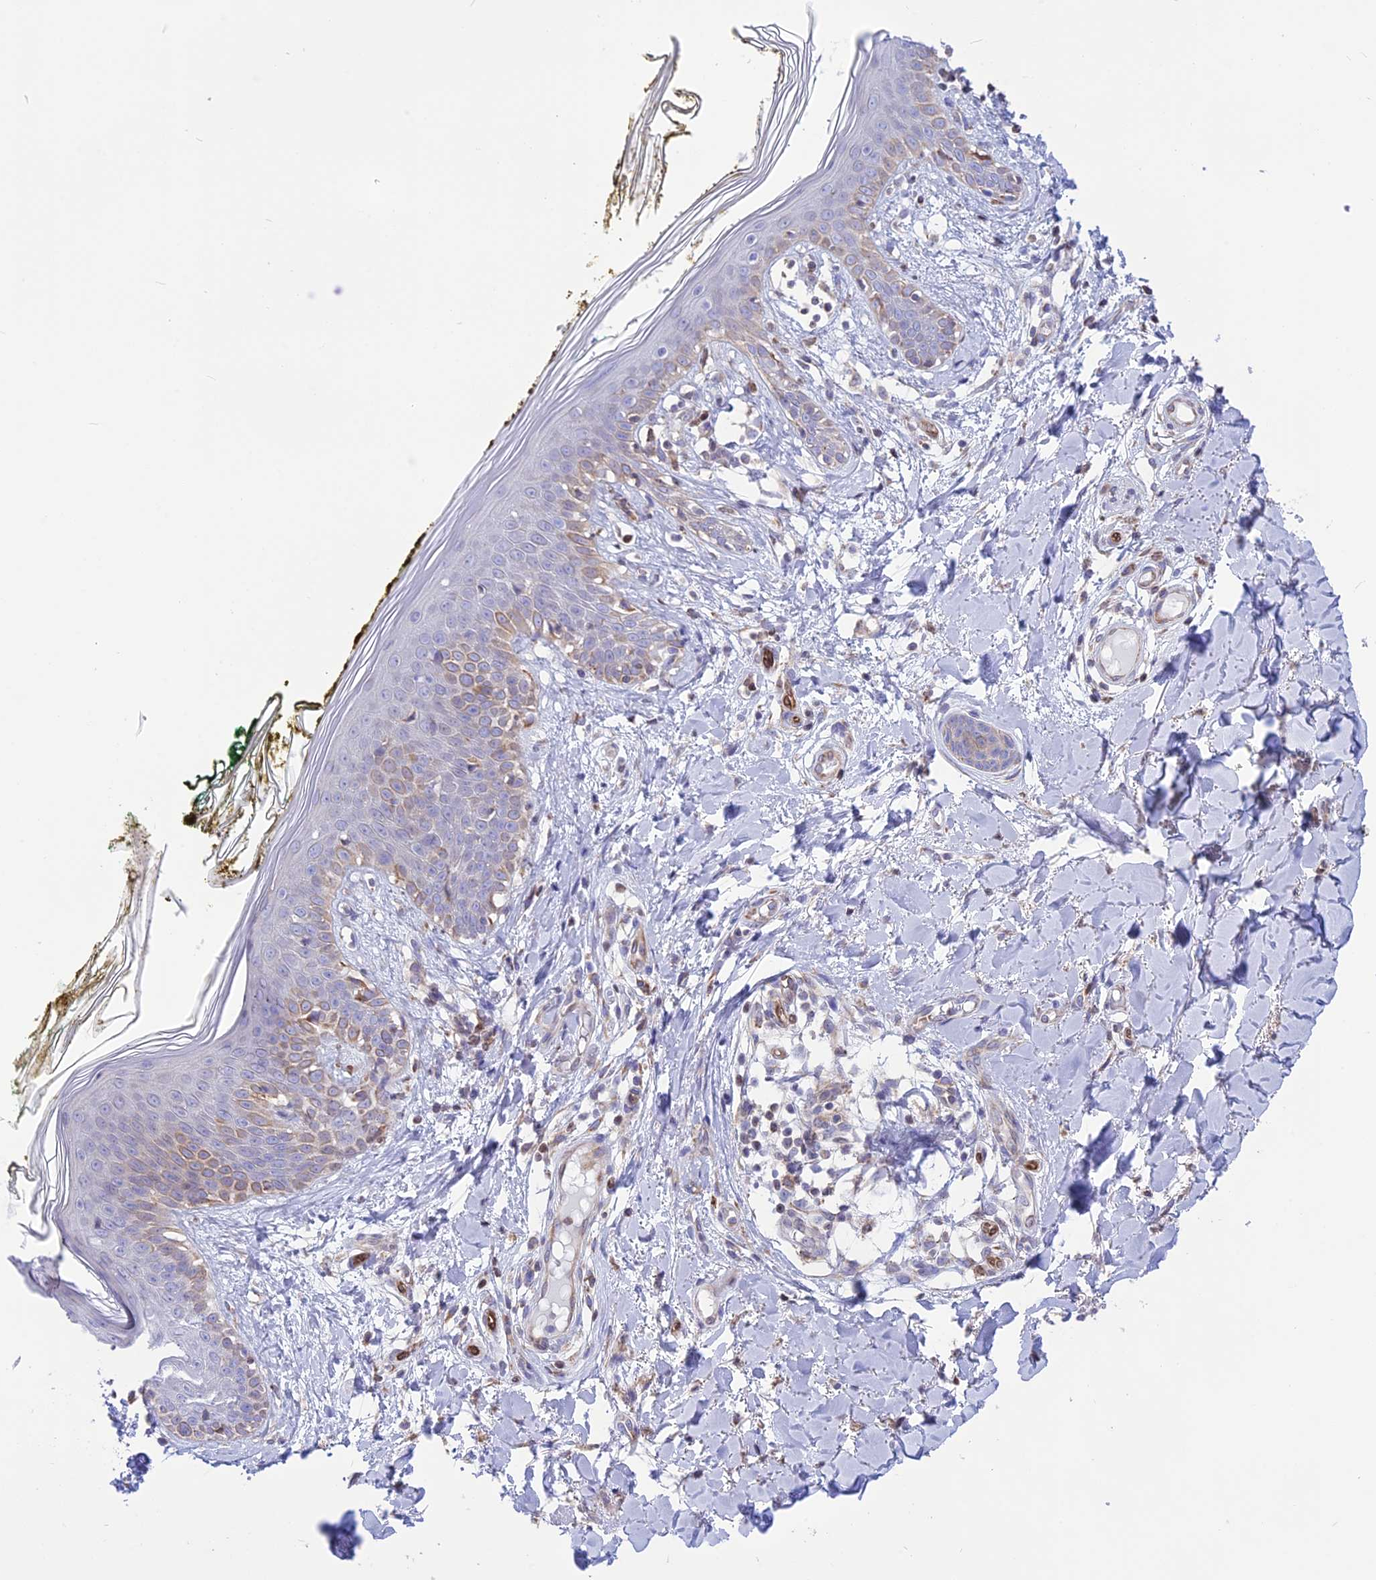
{"staining": {"intensity": "negative", "quantity": "none", "location": "none"}, "tissue": "skin", "cell_type": "Fibroblasts", "image_type": "normal", "snomed": [{"axis": "morphology", "description": "Normal tissue, NOS"}, {"axis": "topography", "description": "Skin"}], "caption": "Immunohistochemistry (IHC) photomicrograph of normal skin: human skin stained with DAB (3,3'-diaminobenzidine) demonstrates no significant protein staining in fibroblasts.", "gene": "DOC2B", "patient": {"sex": "female", "age": 34}}